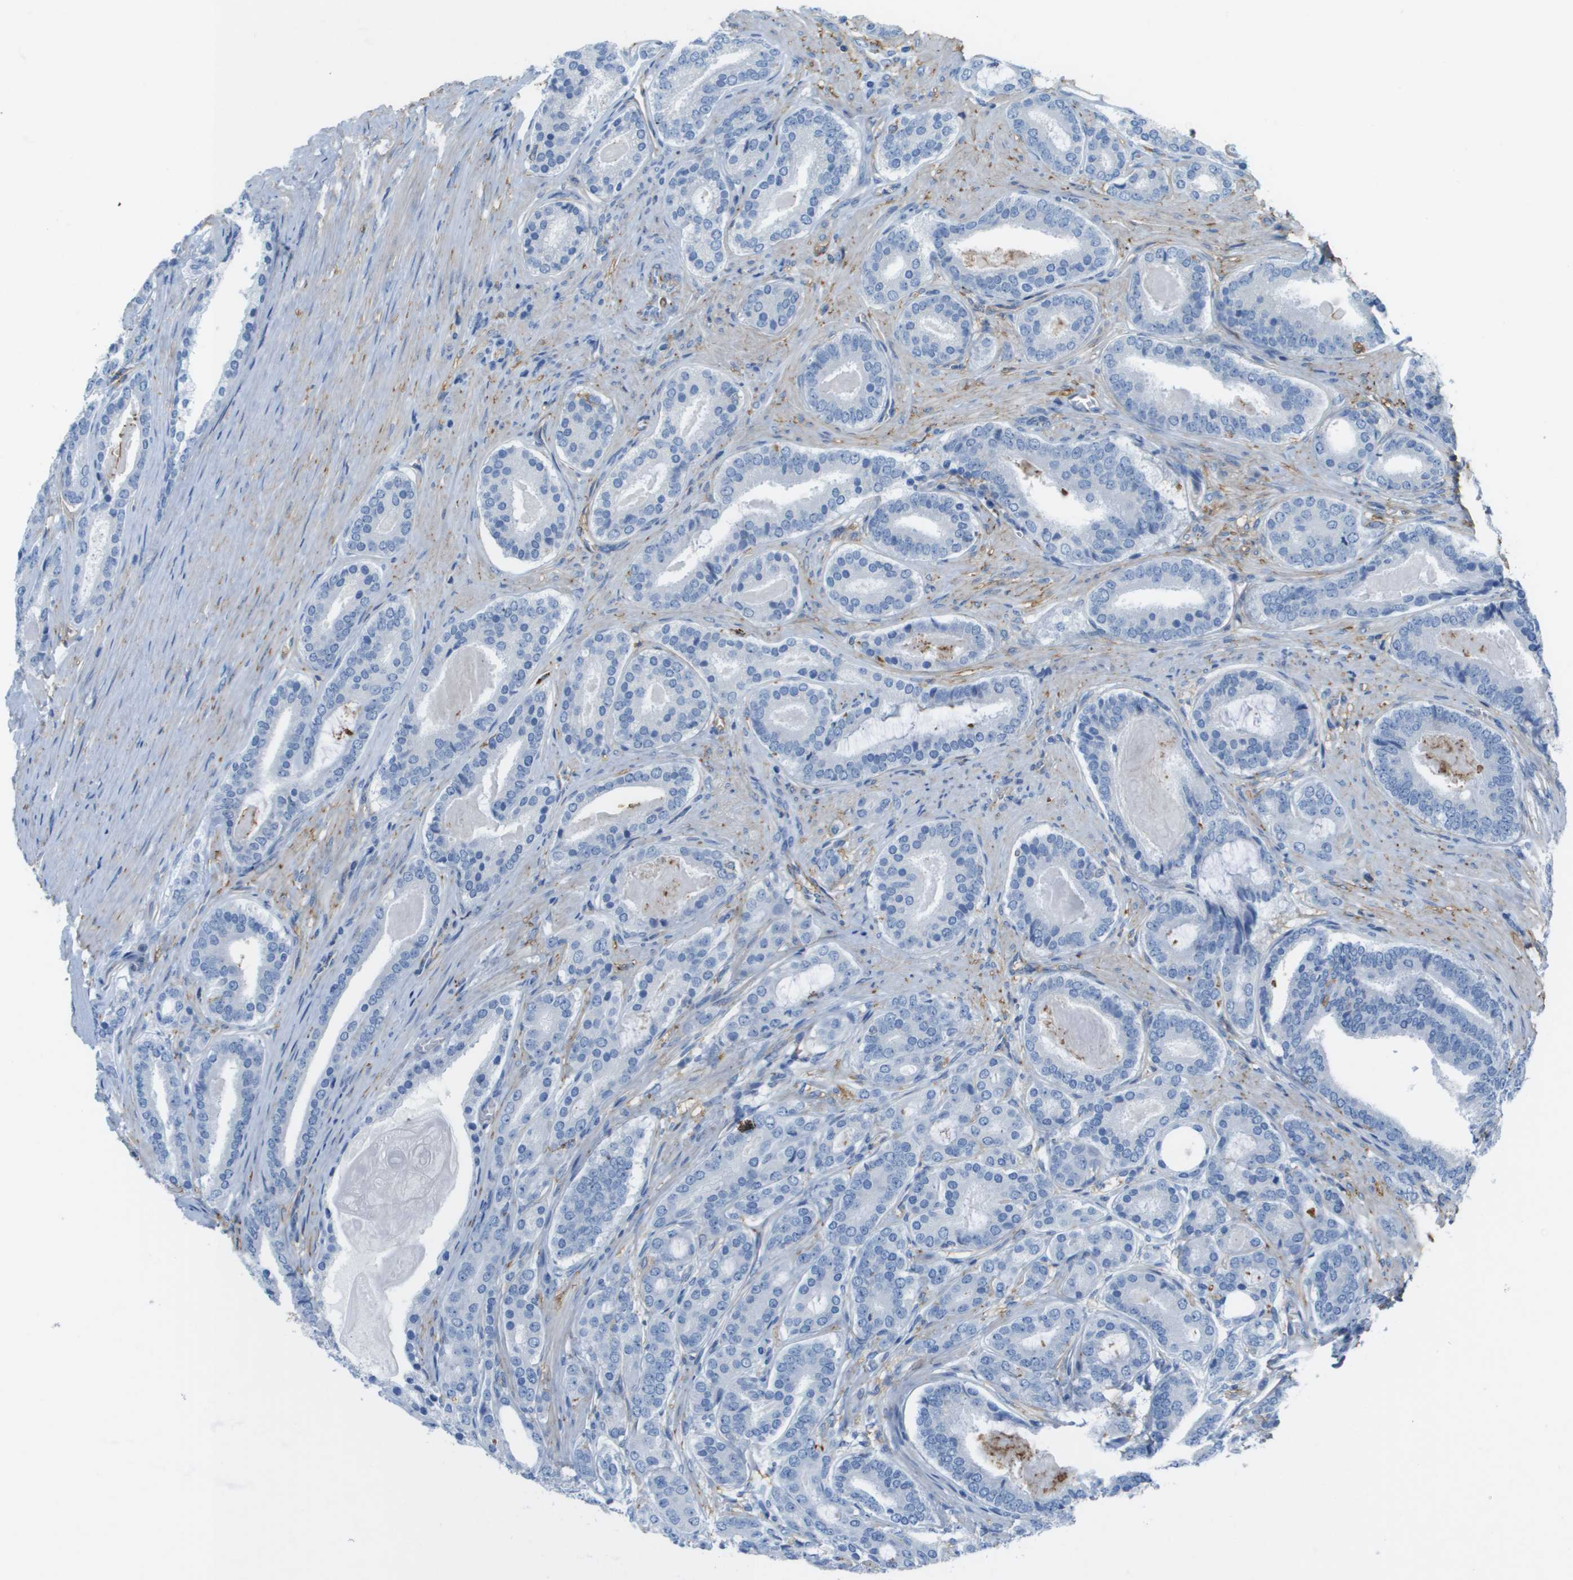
{"staining": {"intensity": "negative", "quantity": "none", "location": "none"}, "tissue": "prostate cancer", "cell_type": "Tumor cells", "image_type": "cancer", "snomed": [{"axis": "morphology", "description": "Adenocarcinoma, High grade"}, {"axis": "topography", "description": "Prostate"}], "caption": "IHC of human prostate cancer exhibits no positivity in tumor cells.", "gene": "ZBTB43", "patient": {"sex": "male", "age": 60}}